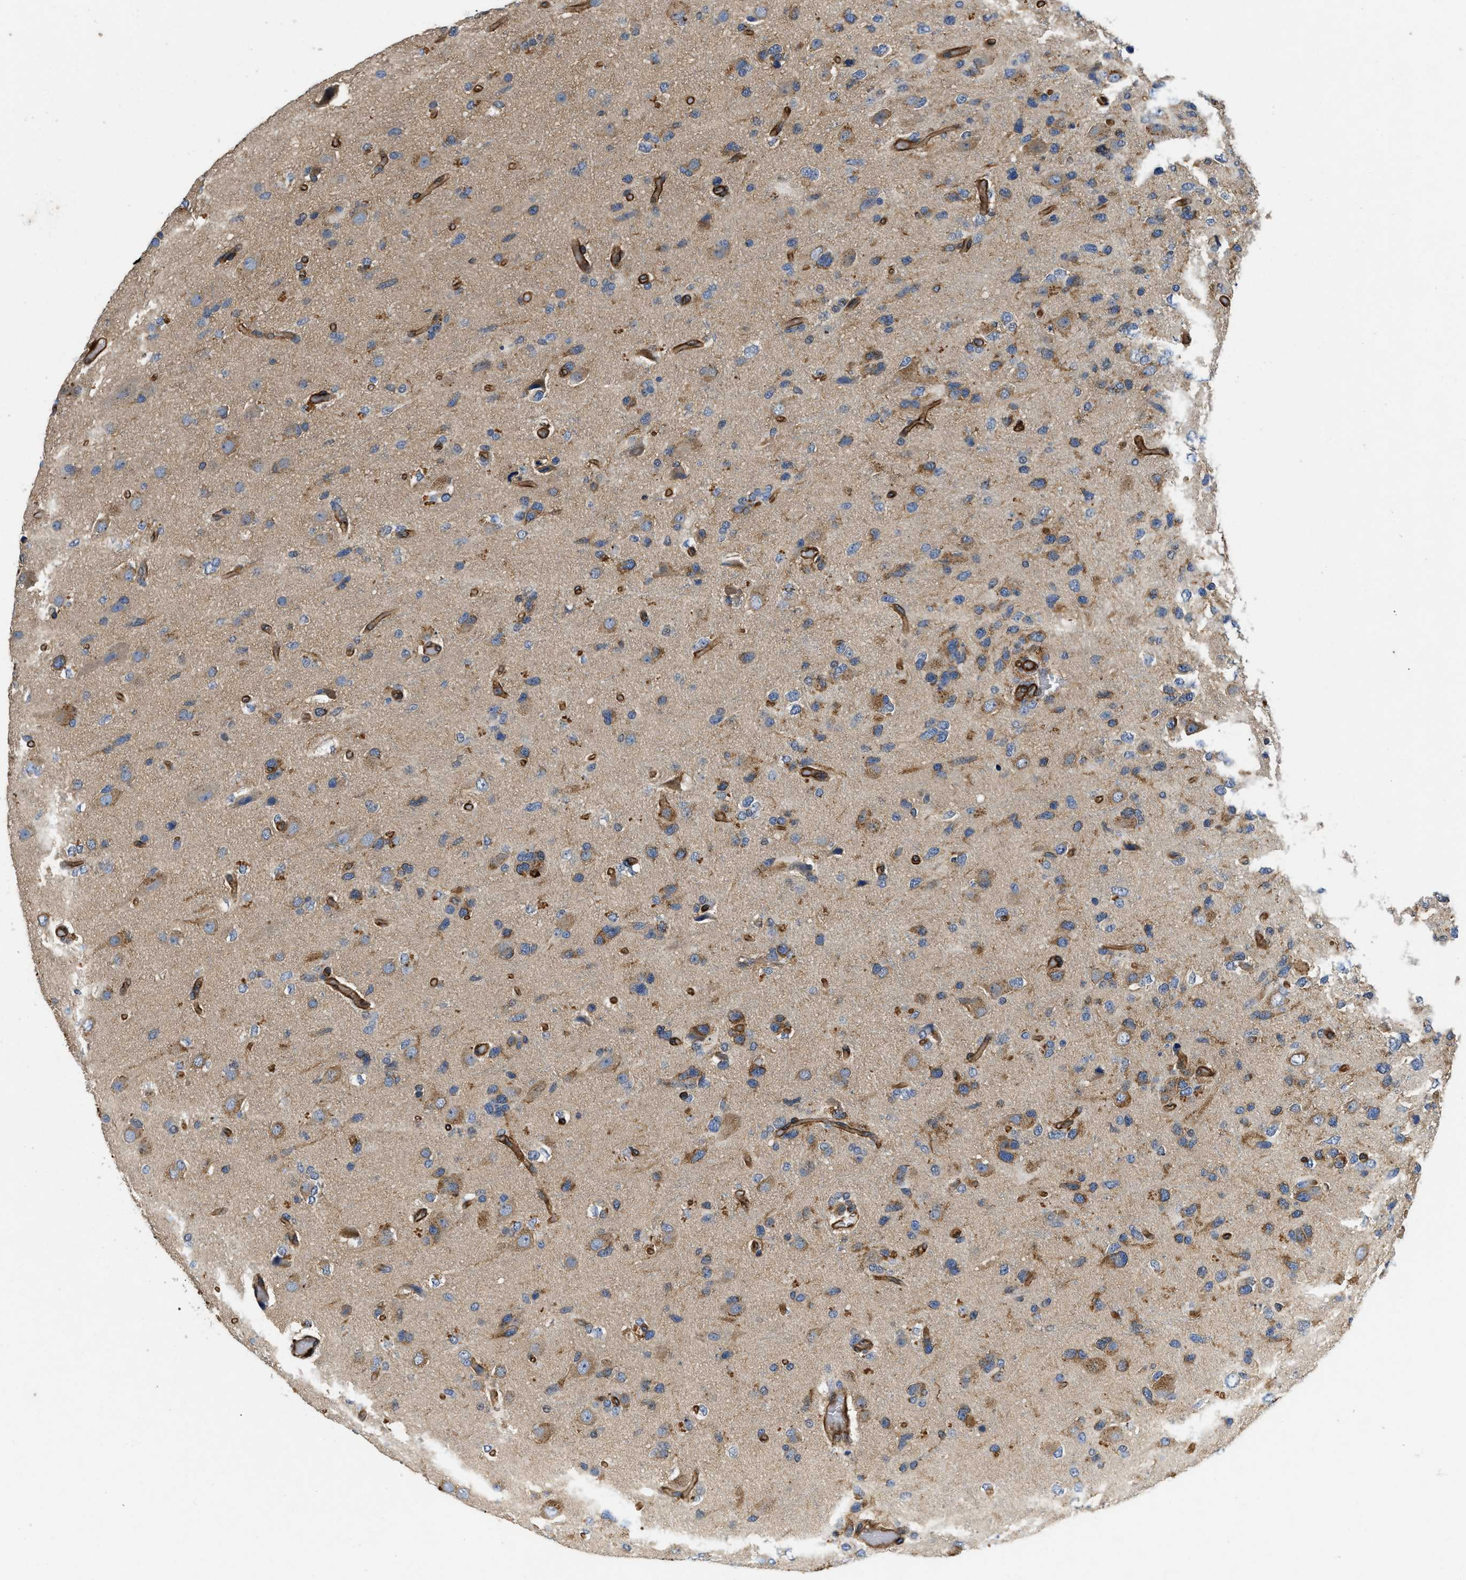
{"staining": {"intensity": "moderate", "quantity": "25%-75%", "location": "cytoplasmic/membranous"}, "tissue": "glioma", "cell_type": "Tumor cells", "image_type": "cancer", "snomed": [{"axis": "morphology", "description": "Glioma, malignant, High grade"}, {"axis": "topography", "description": "Brain"}], "caption": "Moderate cytoplasmic/membranous expression is present in about 25%-75% of tumor cells in glioma.", "gene": "RAPH1", "patient": {"sex": "female", "age": 58}}